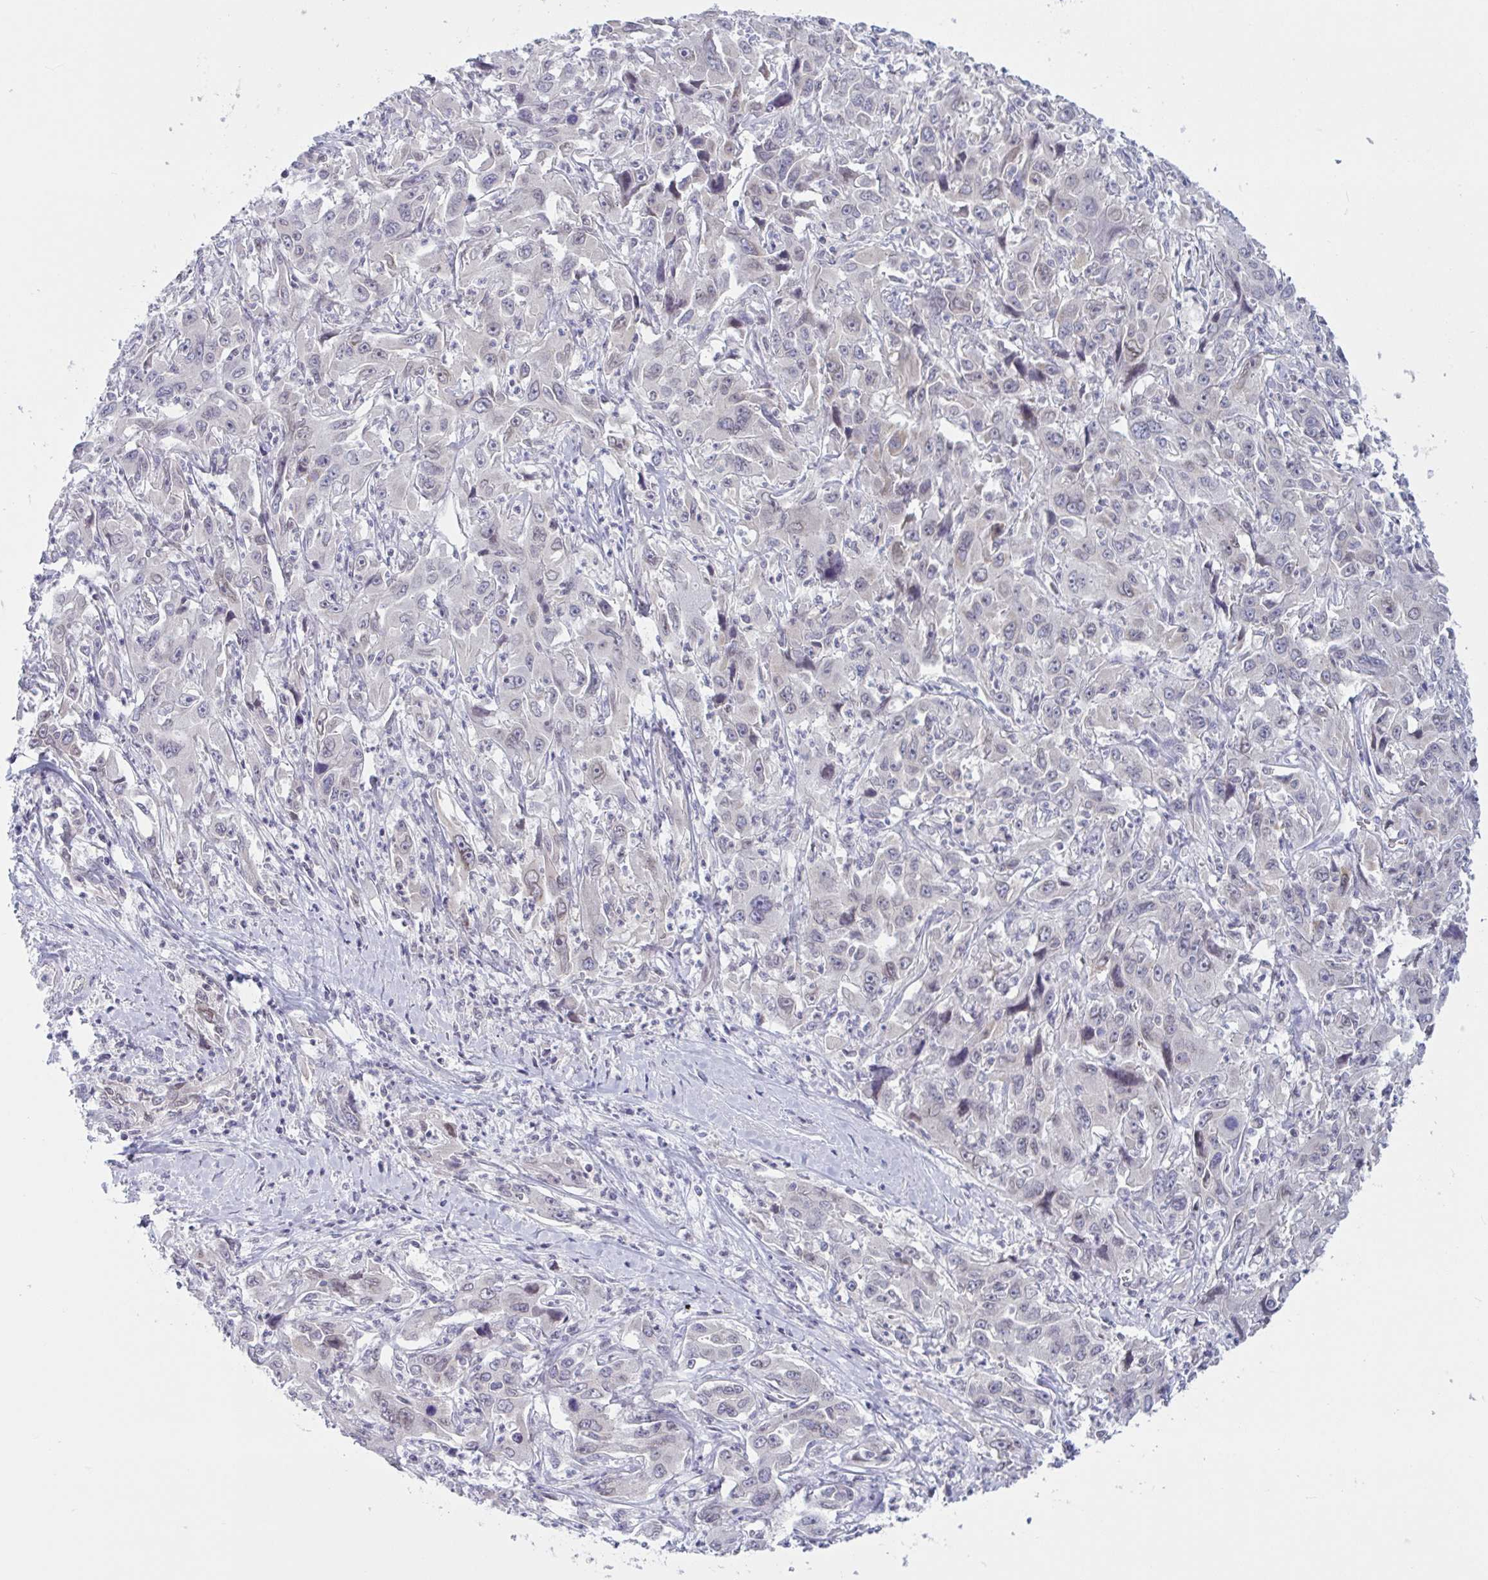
{"staining": {"intensity": "negative", "quantity": "none", "location": "none"}, "tissue": "liver cancer", "cell_type": "Tumor cells", "image_type": "cancer", "snomed": [{"axis": "morphology", "description": "Carcinoma, Hepatocellular, NOS"}, {"axis": "topography", "description": "Liver"}], "caption": "Immunohistochemistry (IHC) histopathology image of liver cancer (hepatocellular carcinoma) stained for a protein (brown), which displays no positivity in tumor cells. The staining was performed using DAB (3,3'-diaminobenzidine) to visualize the protein expression in brown, while the nuclei were stained in blue with hematoxylin (Magnification: 20x).", "gene": "TANK", "patient": {"sex": "male", "age": 63}}